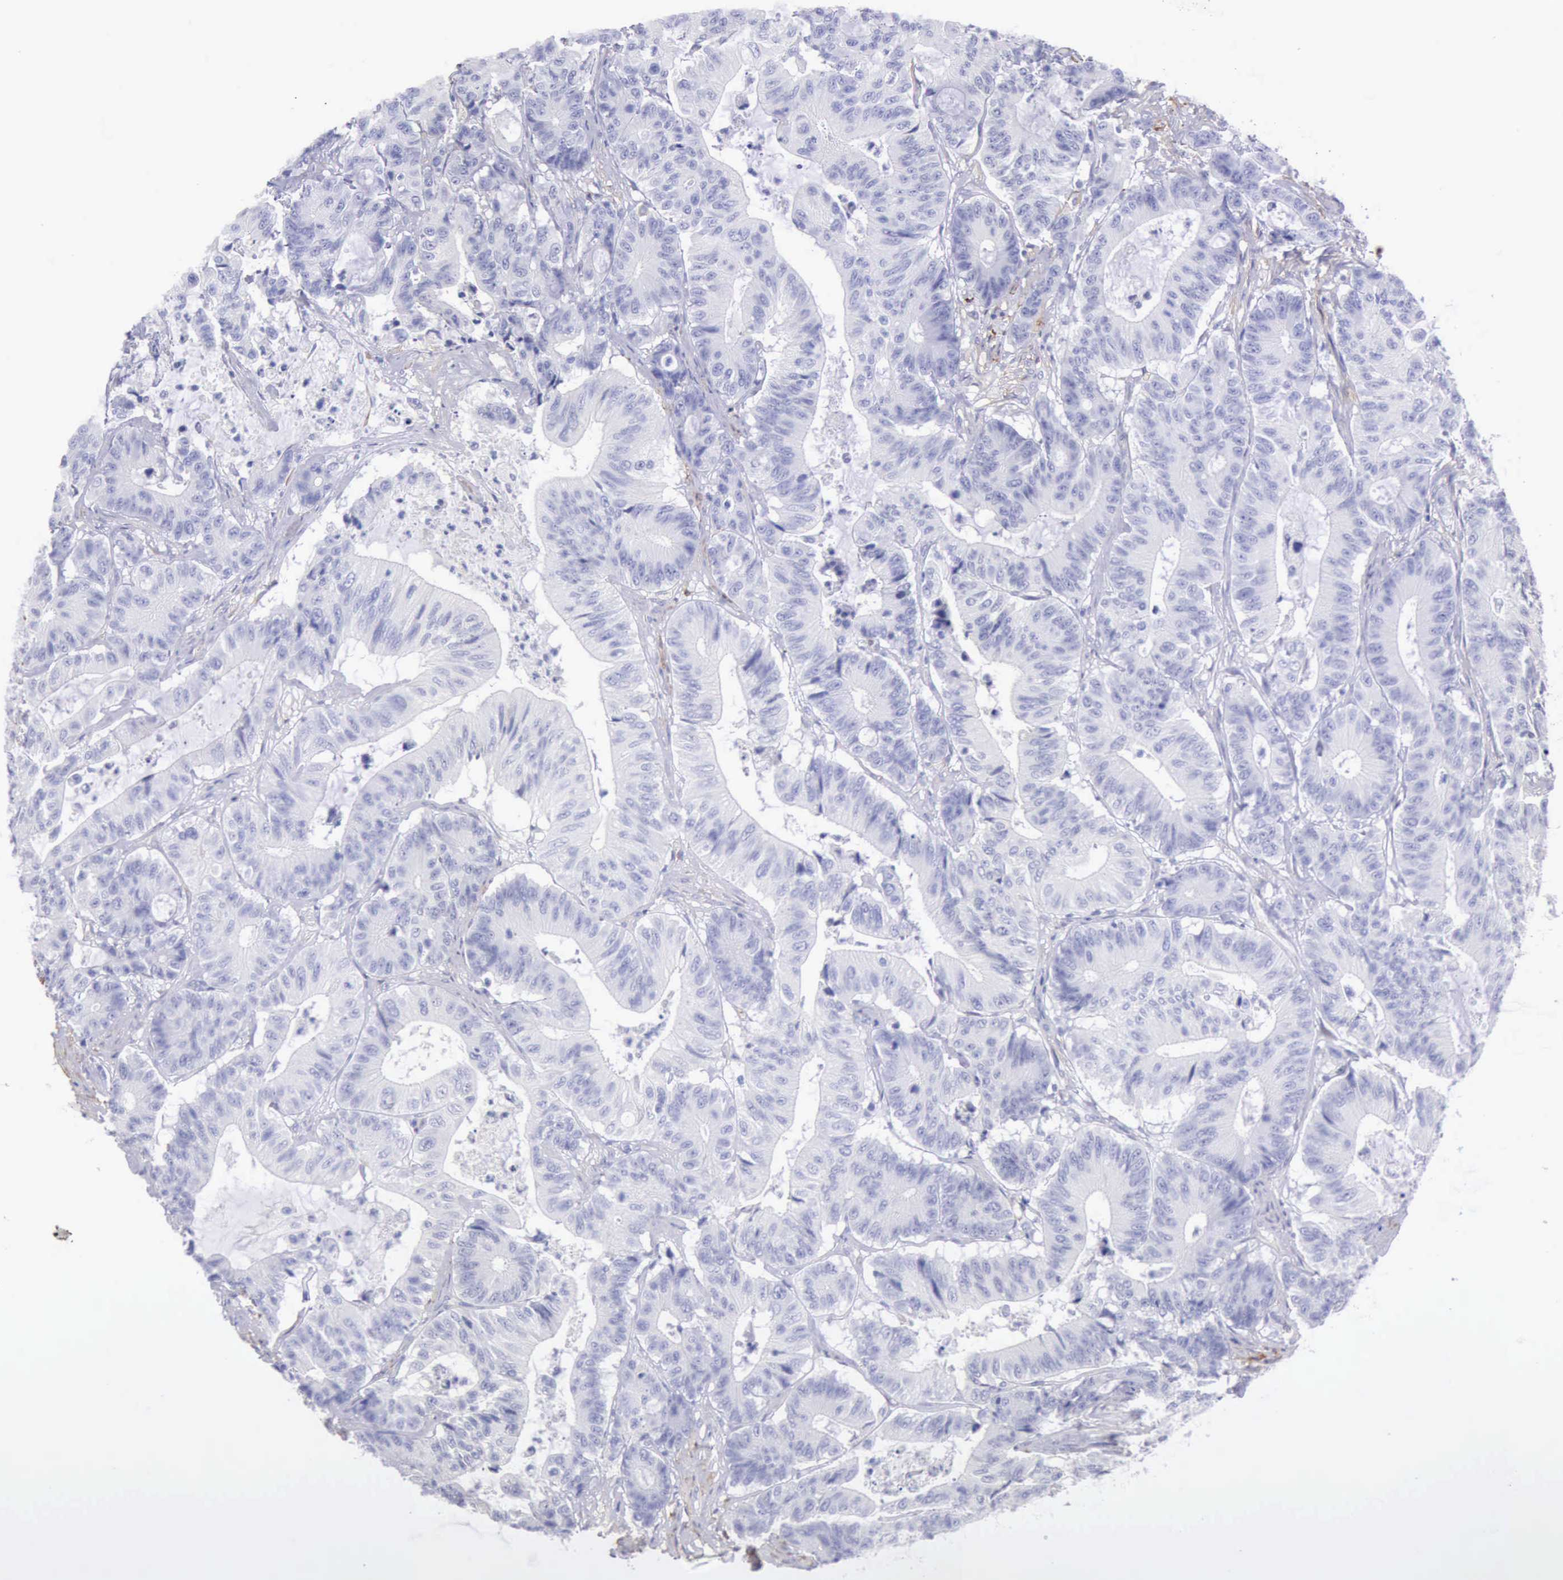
{"staining": {"intensity": "negative", "quantity": "none", "location": "none"}, "tissue": "colorectal cancer", "cell_type": "Tumor cells", "image_type": "cancer", "snomed": [{"axis": "morphology", "description": "Adenocarcinoma, NOS"}, {"axis": "topography", "description": "Colon"}], "caption": "The photomicrograph demonstrates no significant expression in tumor cells of colorectal cancer (adenocarcinoma). (DAB immunohistochemistry (IHC) with hematoxylin counter stain).", "gene": "AOC3", "patient": {"sex": "female", "age": 84}}